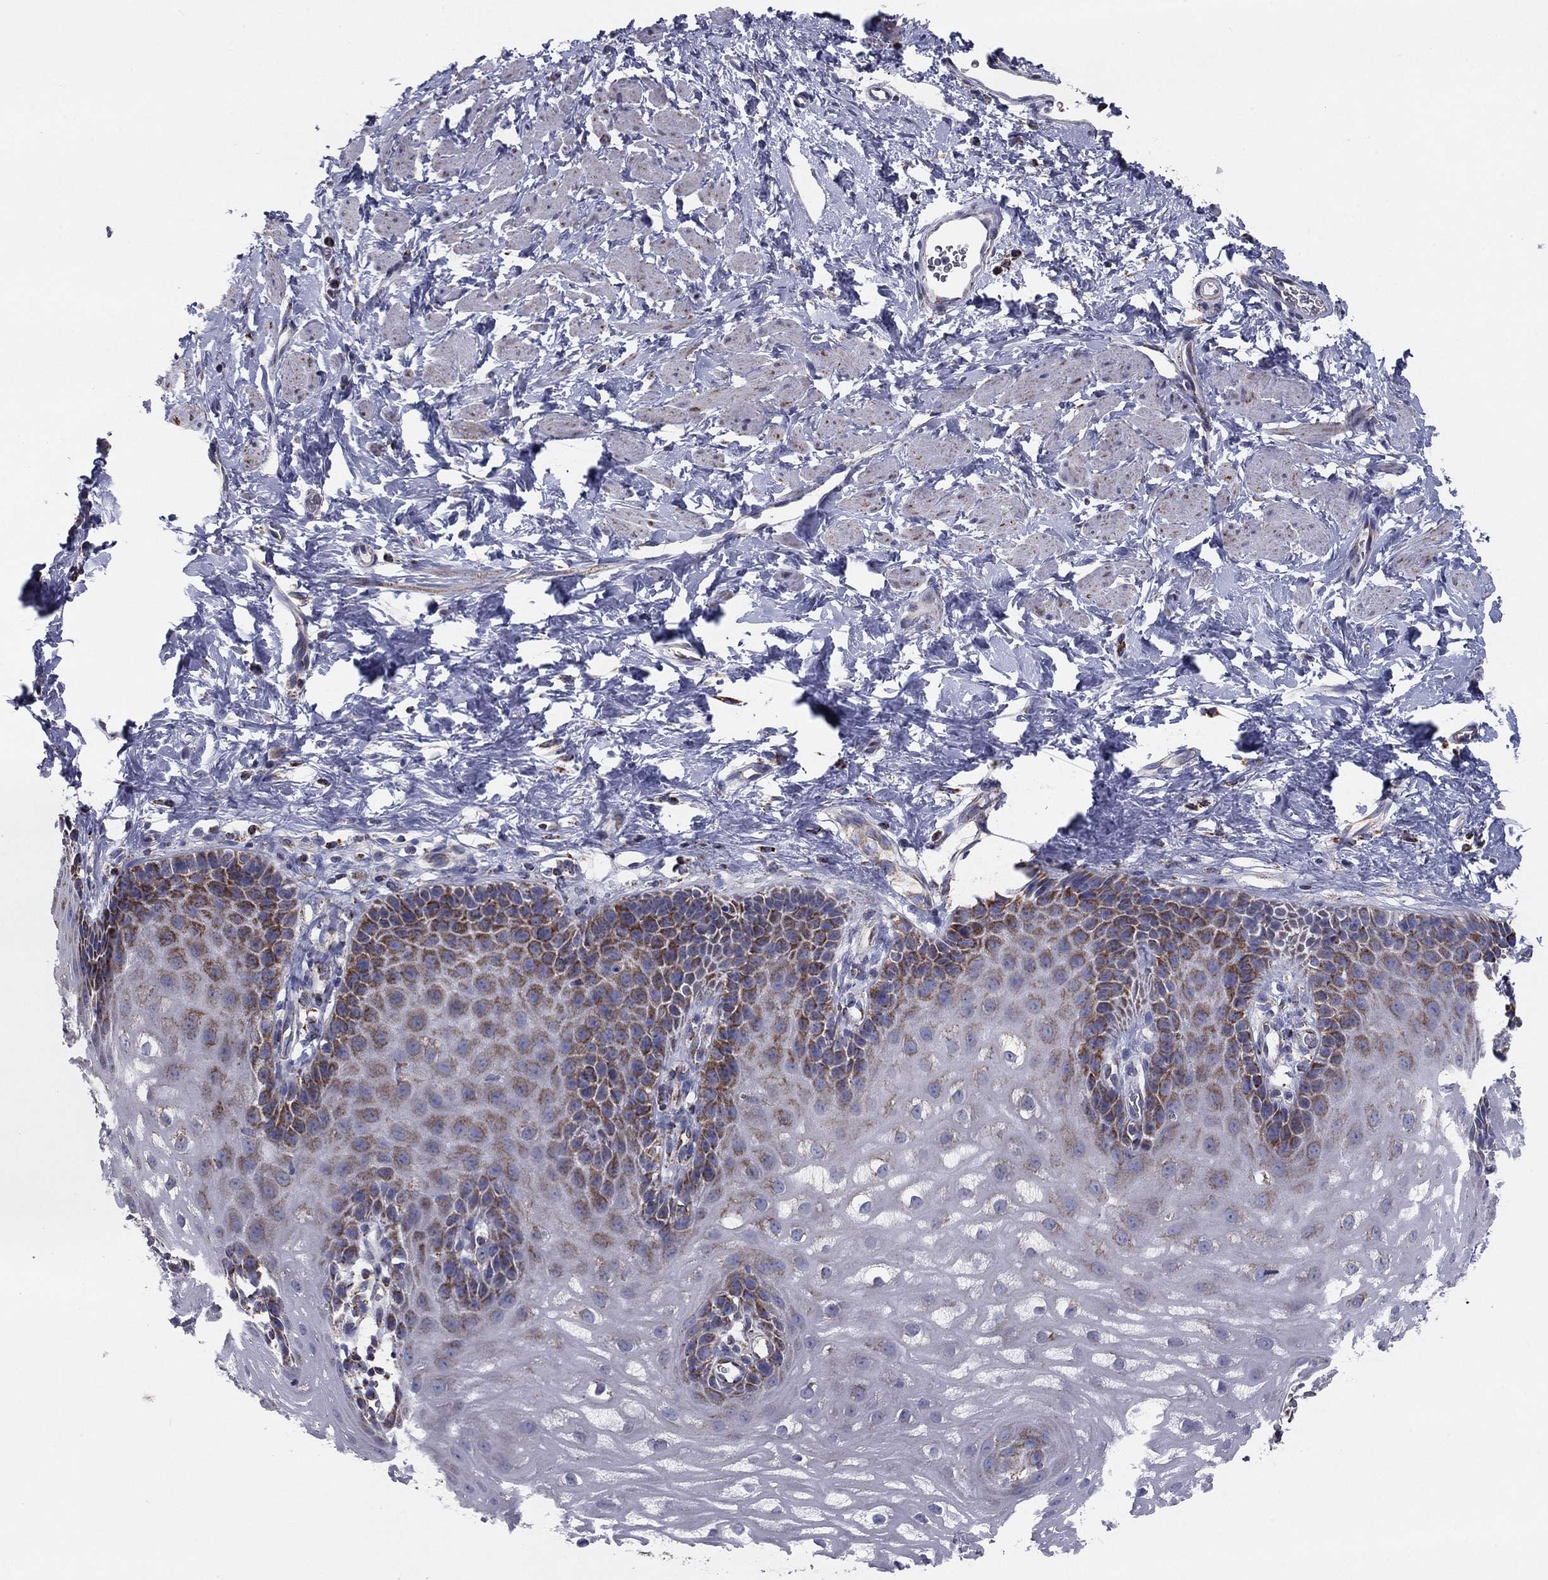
{"staining": {"intensity": "moderate", "quantity": "25%-75%", "location": "cytoplasmic/membranous"}, "tissue": "esophagus", "cell_type": "Squamous epithelial cells", "image_type": "normal", "snomed": [{"axis": "morphology", "description": "Normal tissue, NOS"}, {"axis": "topography", "description": "Esophagus"}], "caption": "Esophagus stained with DAB (3,3'-diaminobenzidine) immunohistochemistry (IHC) shows medium levels of moderate cytoplasmic/membranous positivity in about 25%-75% of squamous epithelial cells.", "gene": "NDUFV1", "patient": {"sex": "male", "age": 64}}